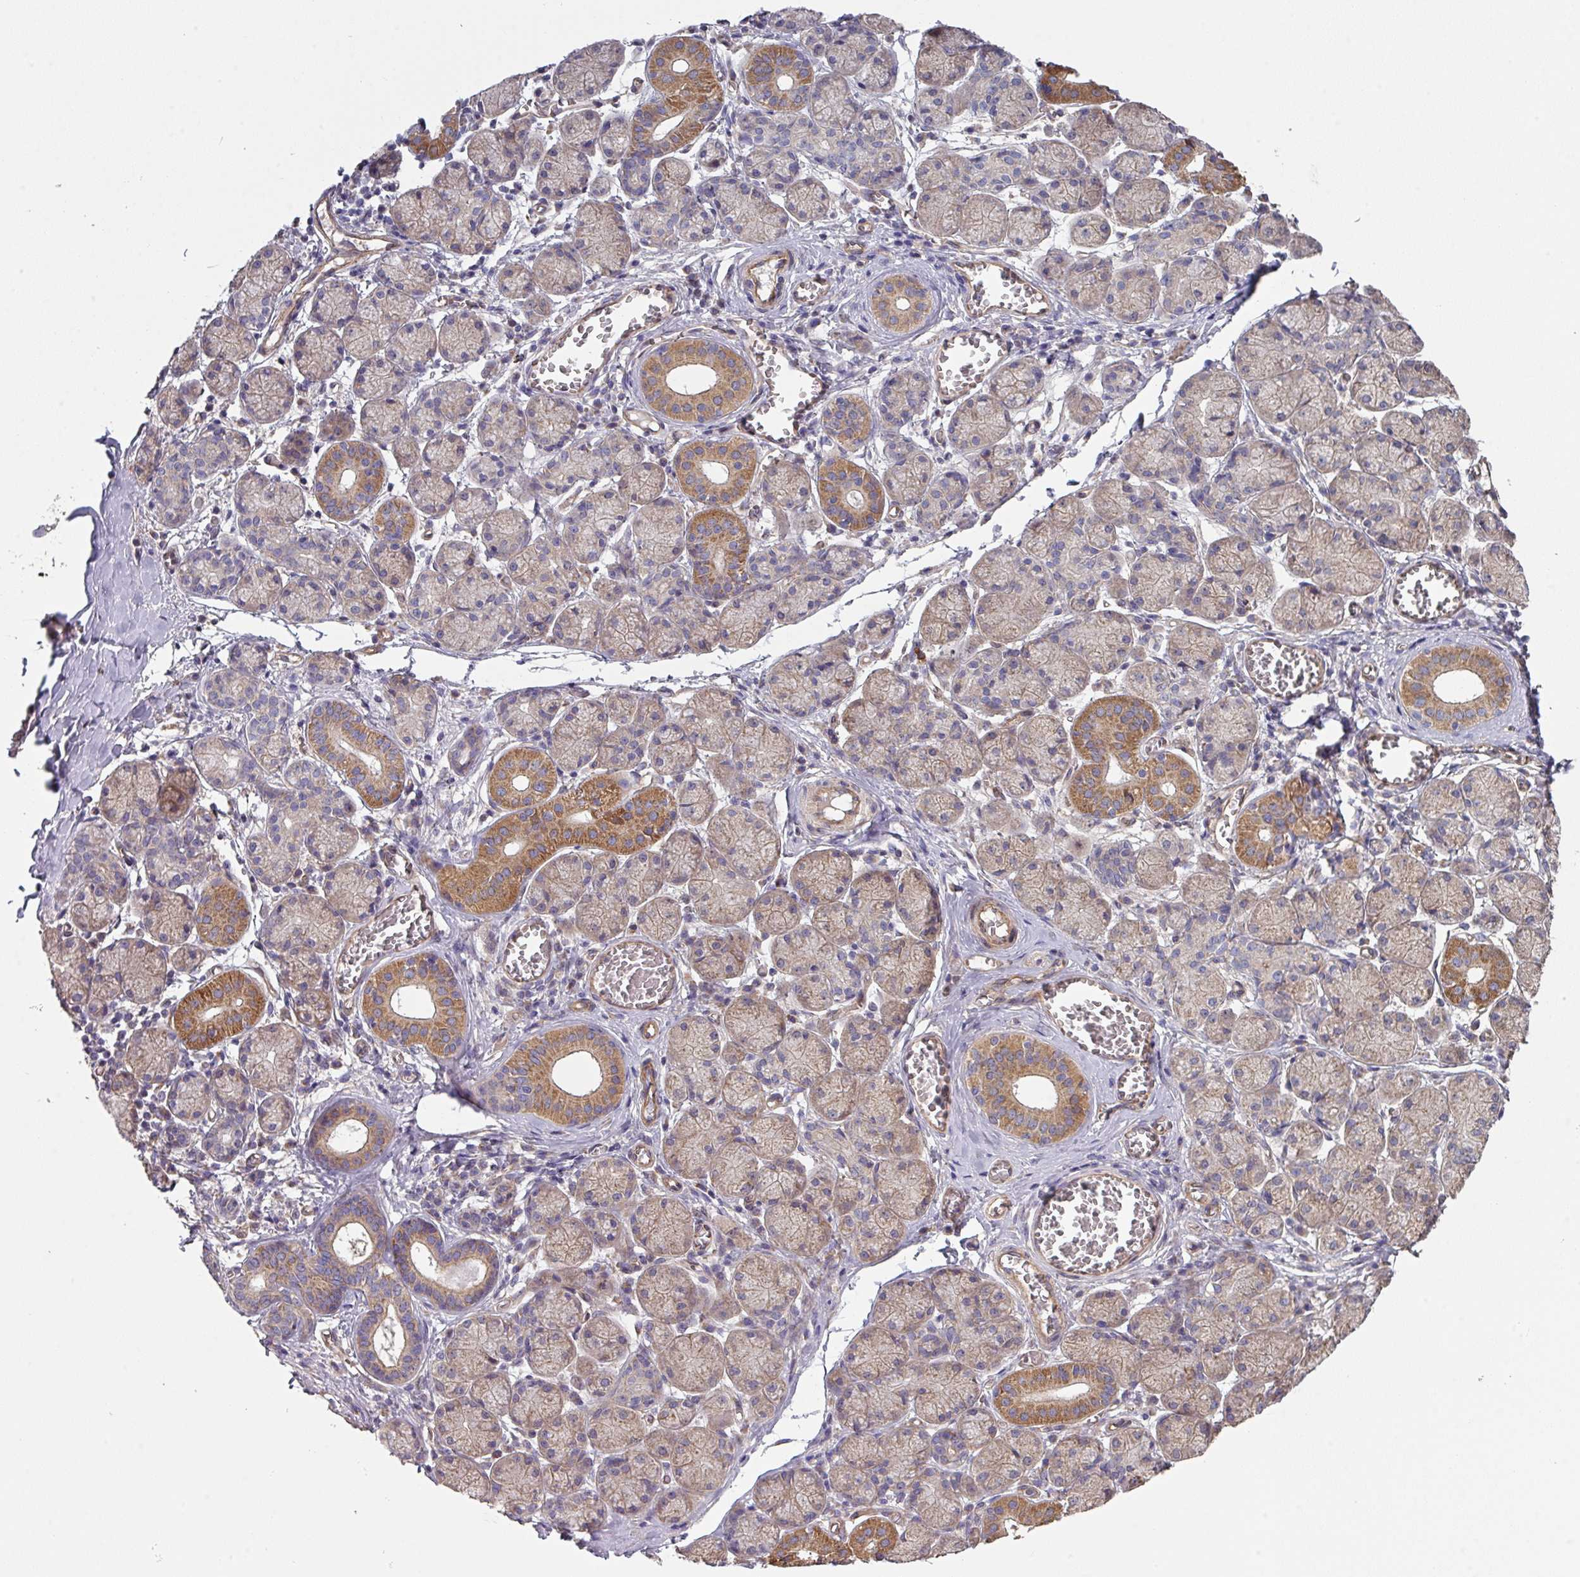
{"staining": {"intensity": "moderate", "quantity": "25%-75%", "location": "cytoplasmic/membranous"}, "tissue": "salivary gland", "cell_type": "Glandular cells", "image_type": "normal", "snomed": [{"axis": "morphology", "description": "Normal tissue, NOS"}, {"axis": "topography", "description": "Salivary gland"}], "caption": "Brown immunohistochemical staining in unremarkable human salivary gland demonstrates moderate cytoplasmic/membranous expression in about 25%-75% of glandular cells. The staining was performed using DAB, with brown indicating positive protein expression. Nuclei are stained blue with hematoxylin.", "gene": "DCAF12L1", "patient": {"sex": "female", "age": 24}}